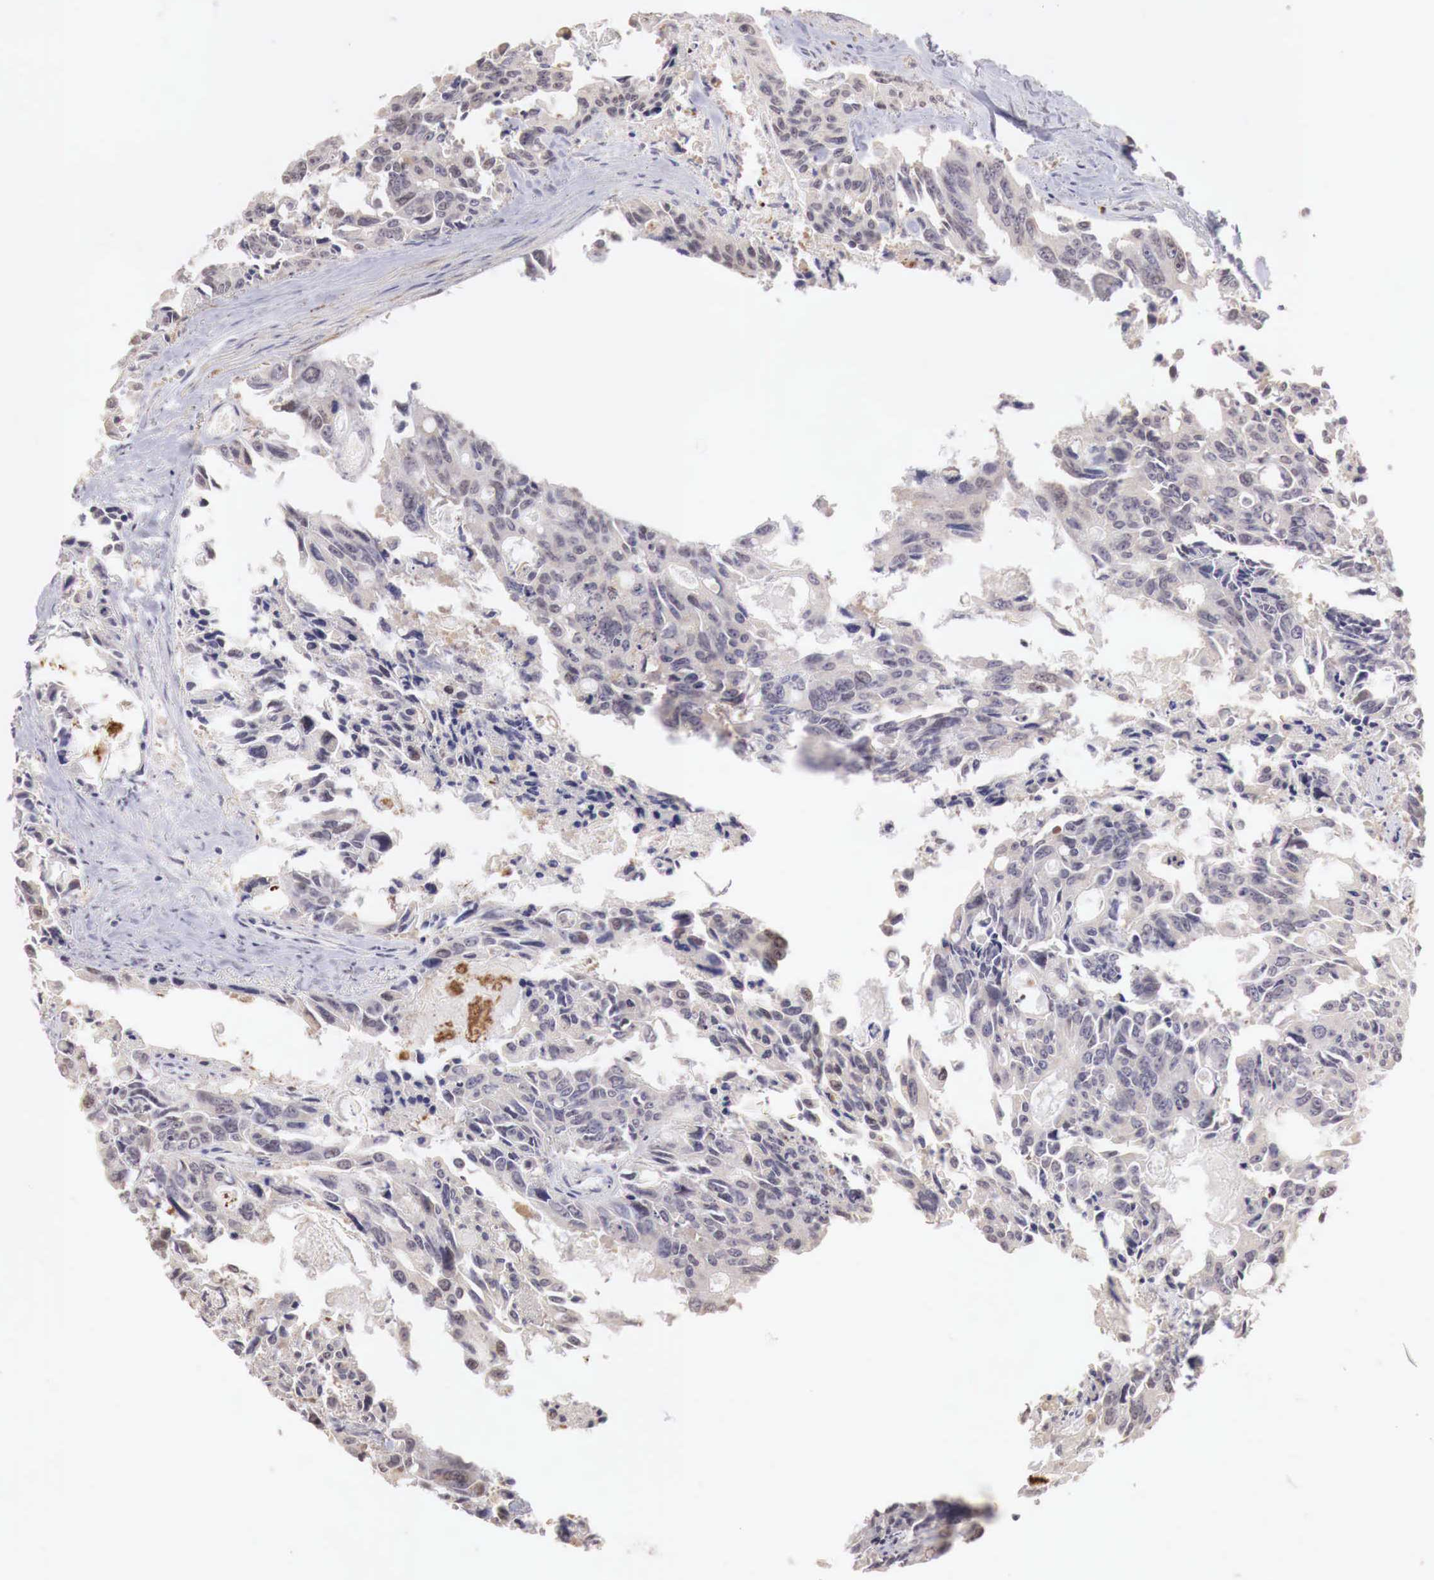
{"staining": {"intensity": "negative", "quantity": "none", "location": "none"}, "tissue": "colorectal cancer", "cell_type": "Tumor cells", "image_type": "cancer", "snomed": [{"axis": "morphology", "description": "Adenocarcinoma, NOS"}, {"axis": "topography", "description": "Rectum"}], "caption": "An immunohistochemistry (IHC) image of colorectal cancer is shown. There is no staining in tumor cells of colorectal cancer.", "gene": "TBC1D9", "patient": {"sex": "male", "age": 76}}